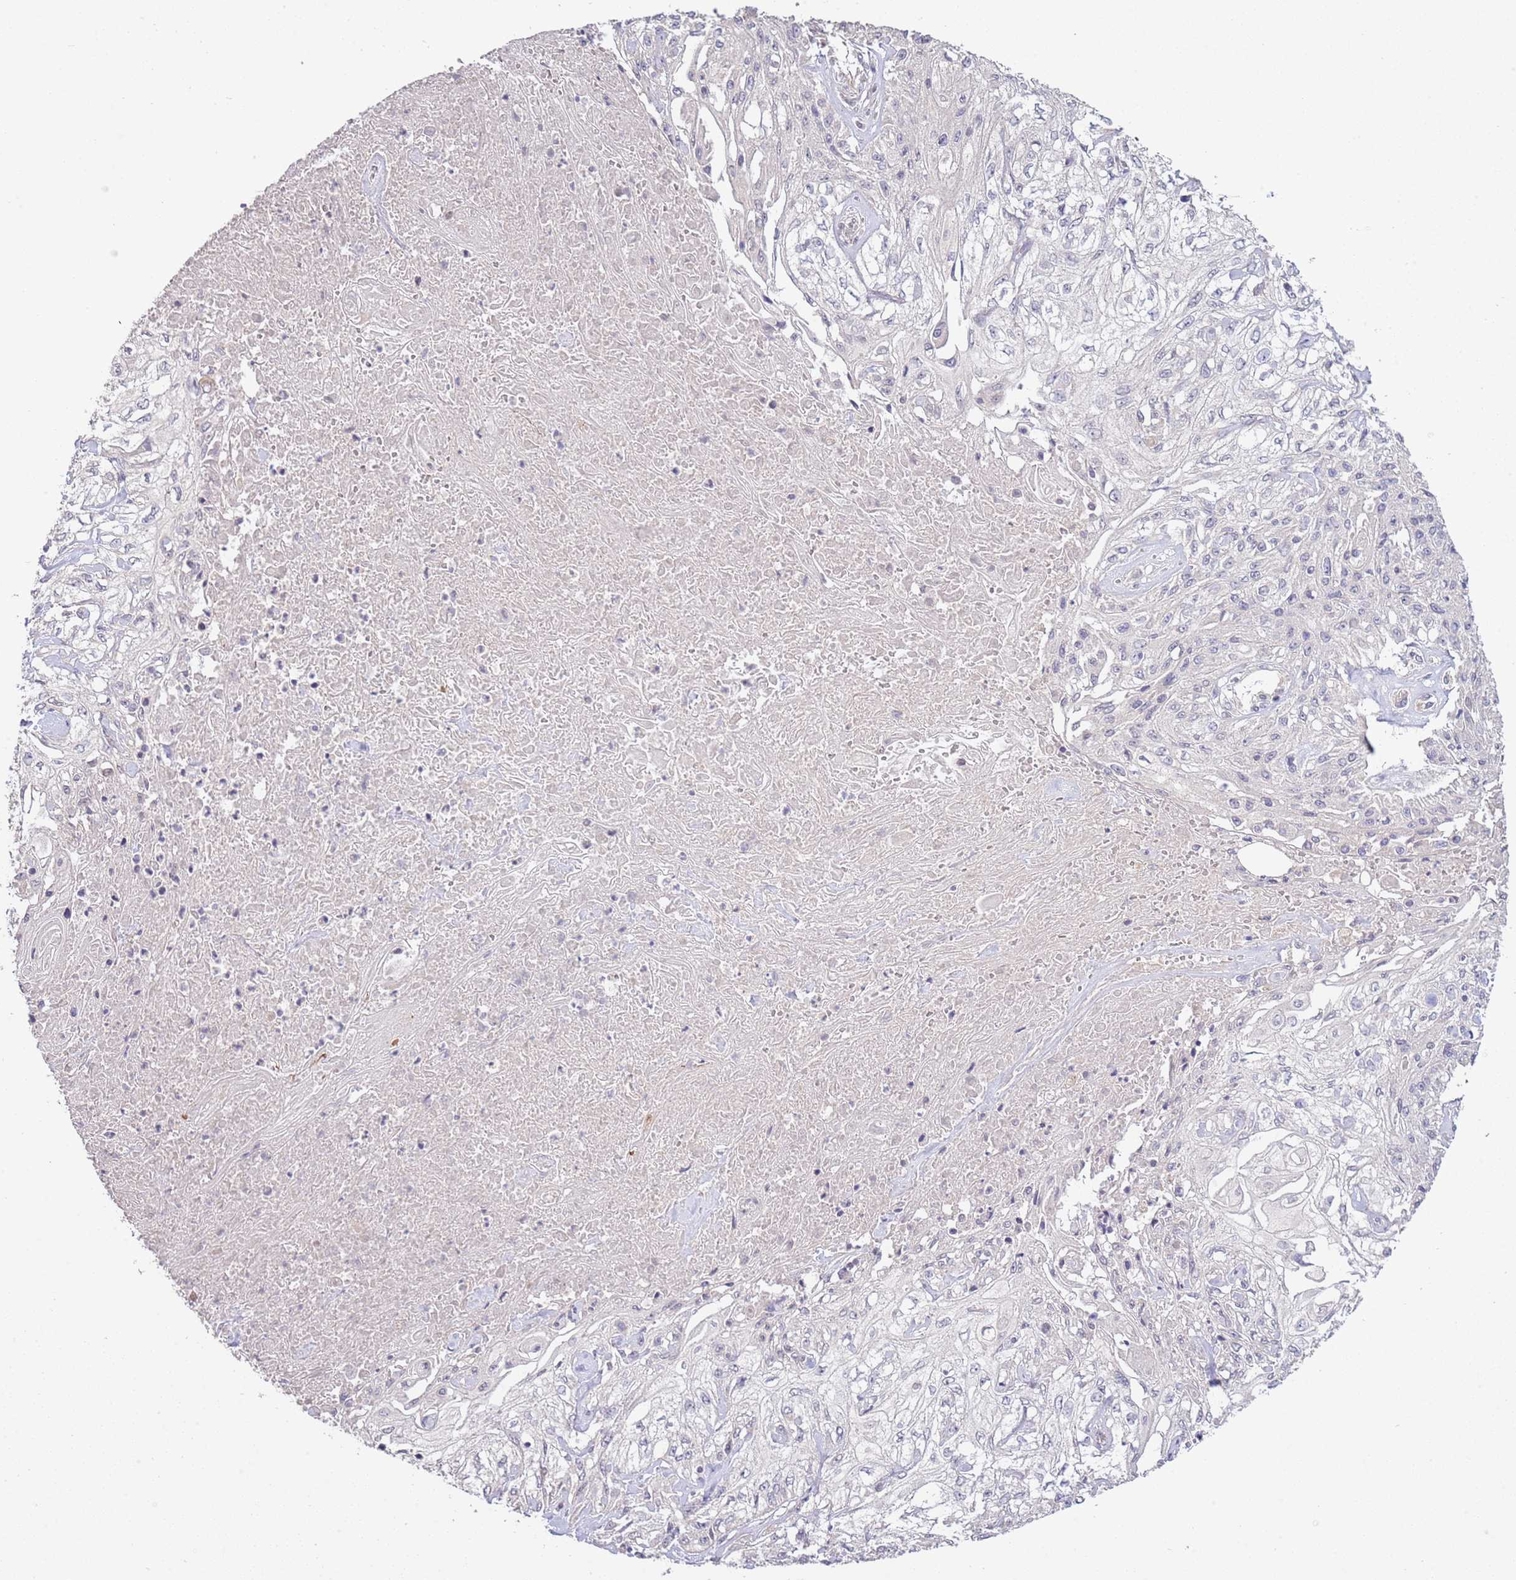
{"staining": {"intensity": "negative", "quantity": "none", "location": "none"}, "tissue": "skin cancer", "cell_type": "Tumor cells", "image_type": "cancer", "snomed": [{"axis": "morphology", "description": "Squamous cell carcinoma, NOS"}, {"axis": "morphology", "description": "Squamous cell carcinoma, metastatic, NOS"}, {"axis": "topography", "description": "Skin"}, {"axis": "topography", "description": "Lymph node"}], "caption": "Tumor cells are negative for protein expression in human skin cancer.", "gene": "IVD", "patient": {"sex": "male", "age": 75}}